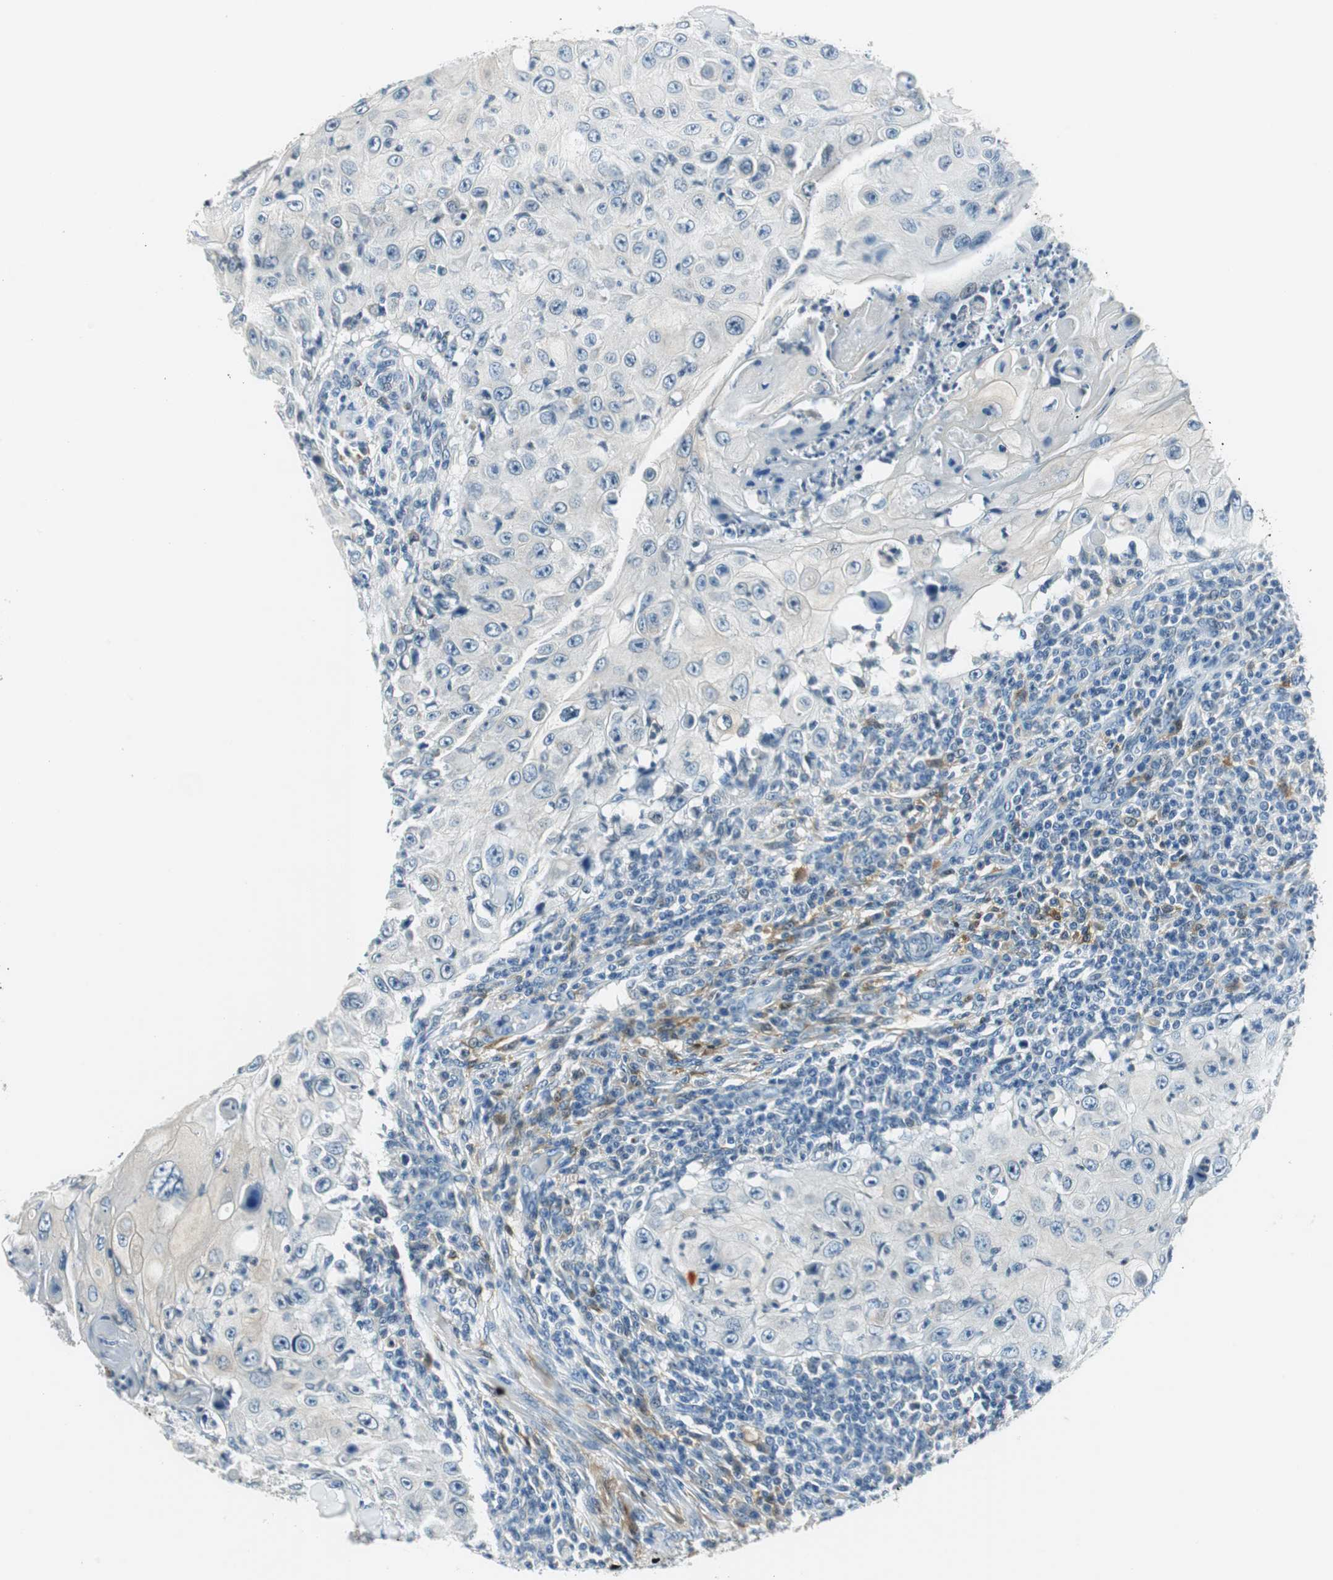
{"staining": {"intensity": "negative", "quantity": "none", "location": "none"}, "tissue": "skin cancer", "cell_type": "Tumor cells", "image_type": "cancer", "snomed": [{"axis": "morphology", "description": "Squamous cell carcinoma, NOS"}, {"axis": "topography", "description": "Skin"}], "caption": "The image shows no significant expression in tumor cells of squamous cell carcinoma (skin).", "gene": "ME1", "patient": {"sex": "male", "age": 86}}